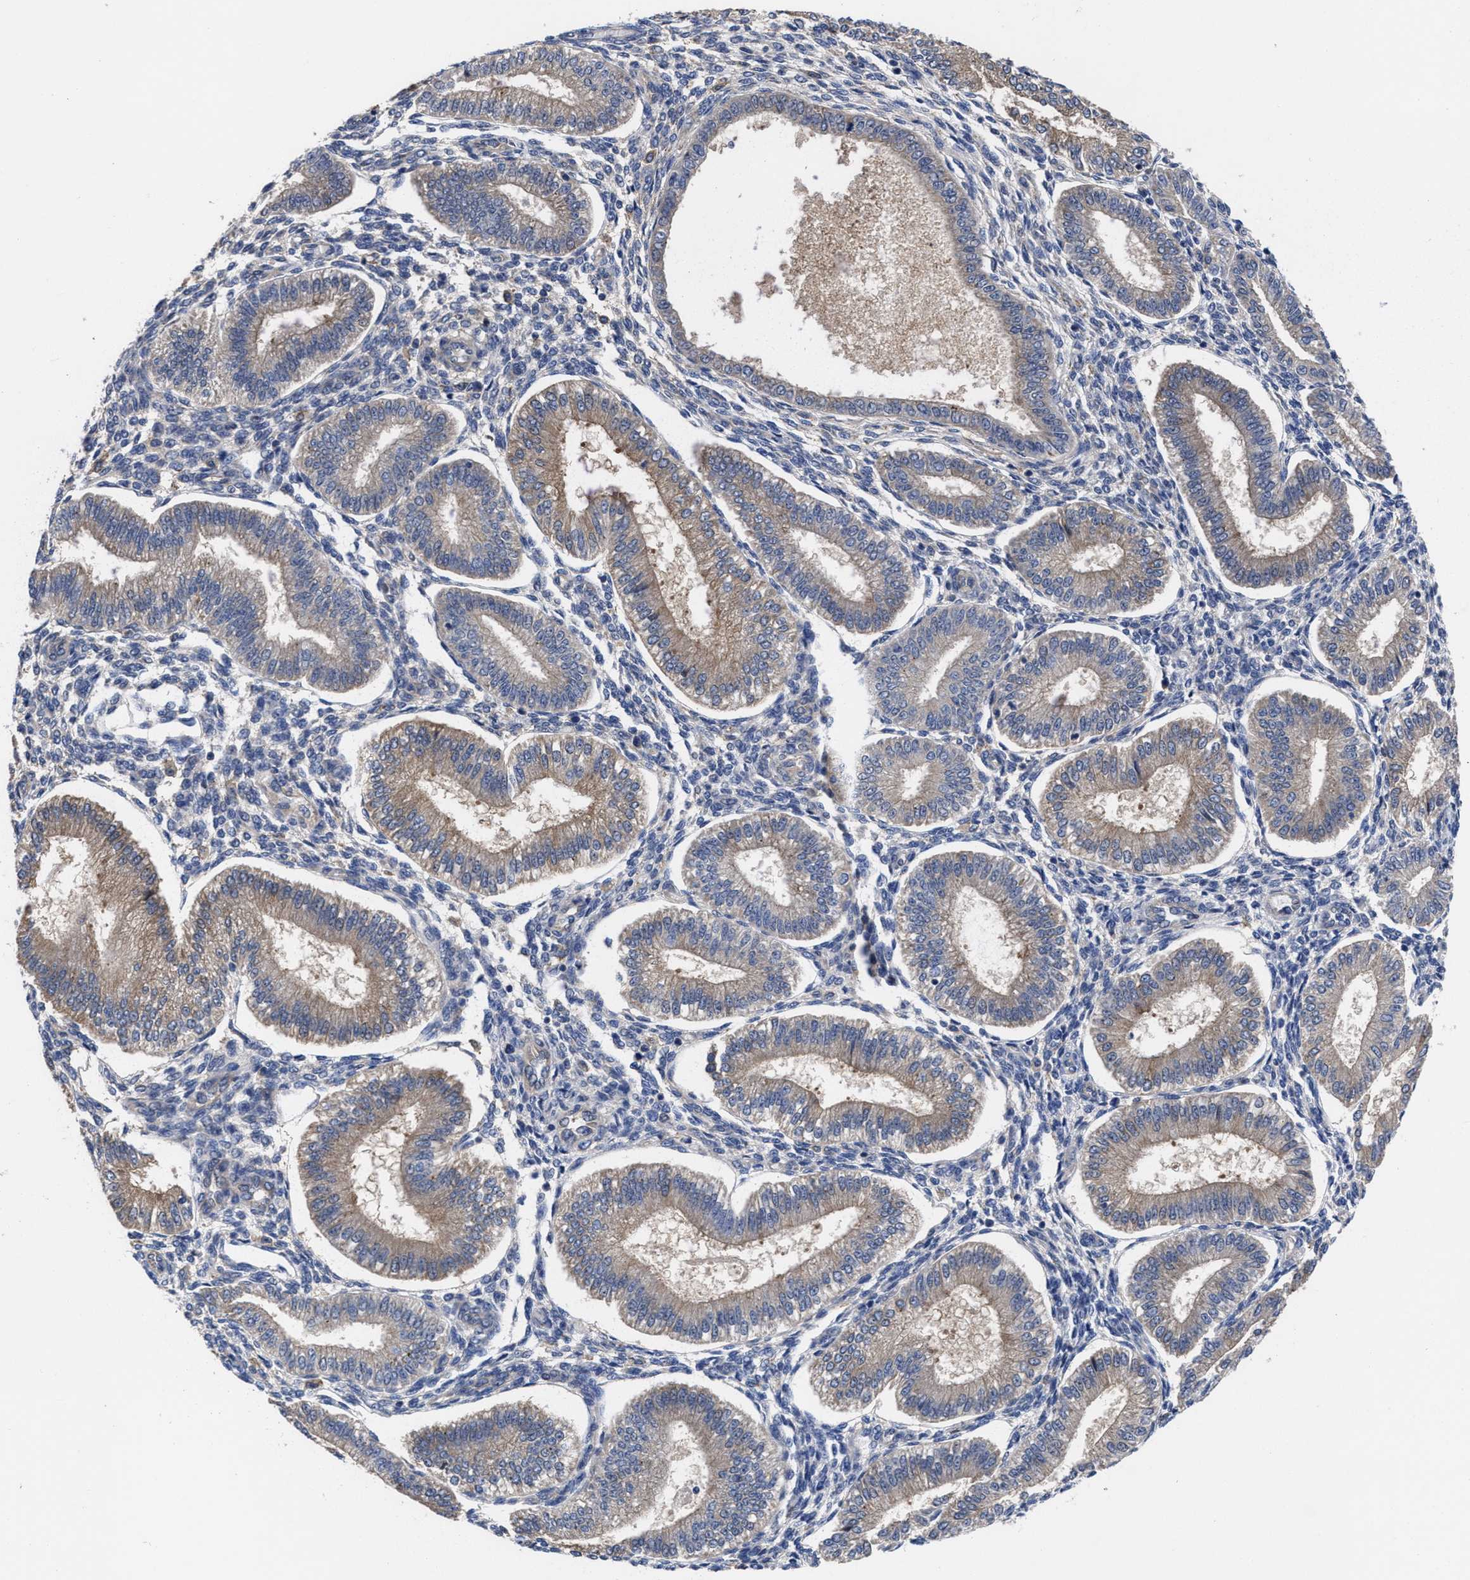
{"staining": {"intensity": "weak", "quantity": "25%-75%", "location": "cytoplasmic/membranous"}, "tissue": "endometrium", "cell_type": "Cells in endometrial stroma", "image_type": "normal", "snomed": [{"axis": "morphology", "description": "Normal tissue, NOS"}, {"axis": "topography", "description": "Endometrium"}], "caption": "Immunohistochemistry image of benign endometrium: endometrium stained using IHC reveals low levels of weak protein expression localized specifically in the cytoplasmic/membranous of cells in endometrial stroma, appearing as a cytoplasmic/membranous brown color.", "gene": "TXNDC17", "patient": {"sex": "female", "age": 39}}